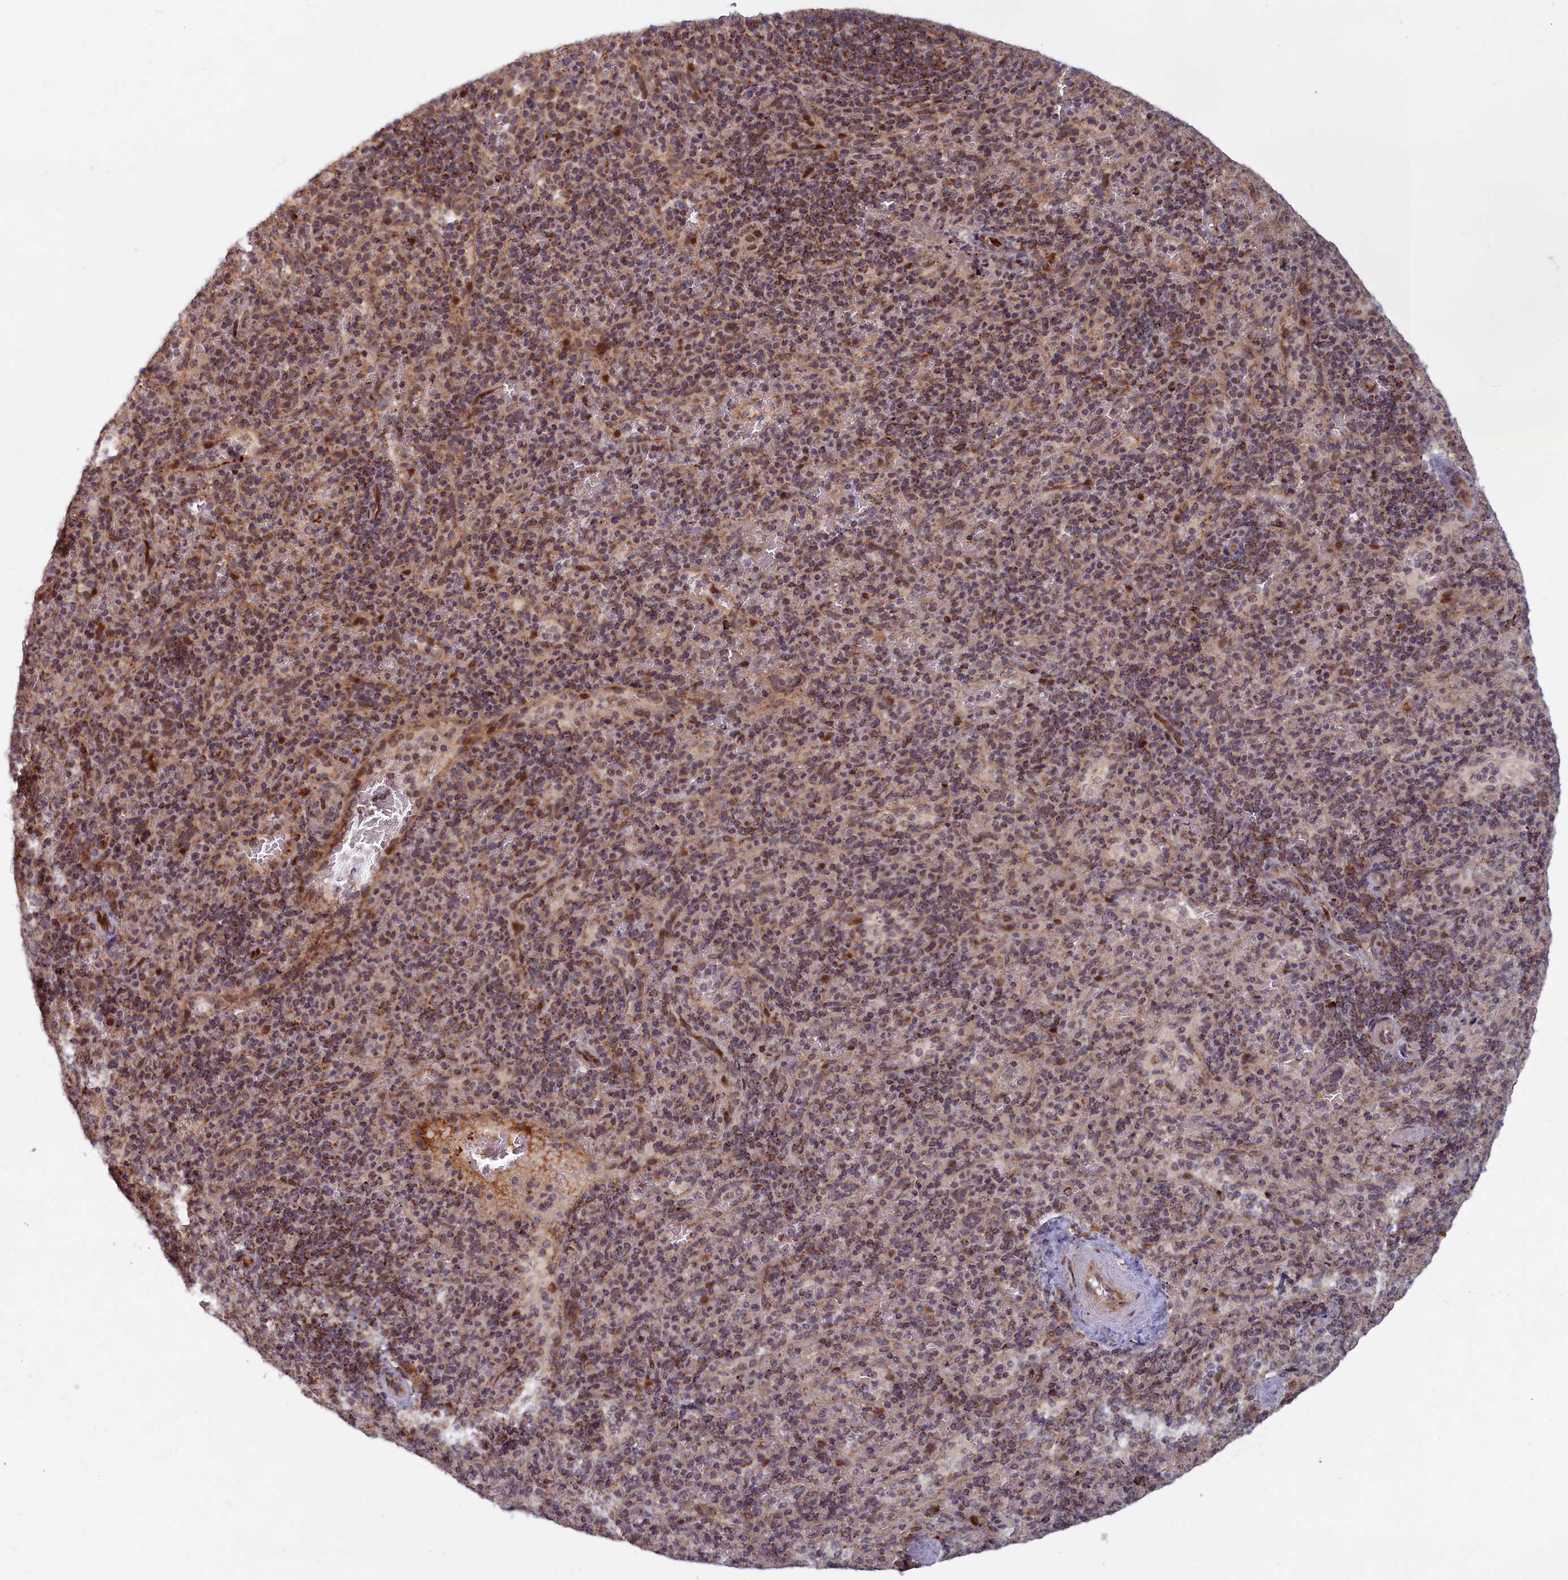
{"staining": {"intensity": "moderate", "quantity": ">75%", "location": "cytoplasmic/membranous"}, "tissue": "spleen", "cell_type": "Cells in red pulp", "image_type": "normal", "snomed": [{"axis": "morphology", "description": "Normal tissue, NOS"}, {"axis": "topography", "description": "Spleen"}], "caption": "Cells in red pulp reveal medium levels of moderate cytoplasmic/membranous expression in approximately >75% of cells in unremarkable human spleen. The protein is shown in brown color, while the nuclei are stained blue.", "gene": "PLA2G10", "patient": {"sex": "male", "age": 82}}